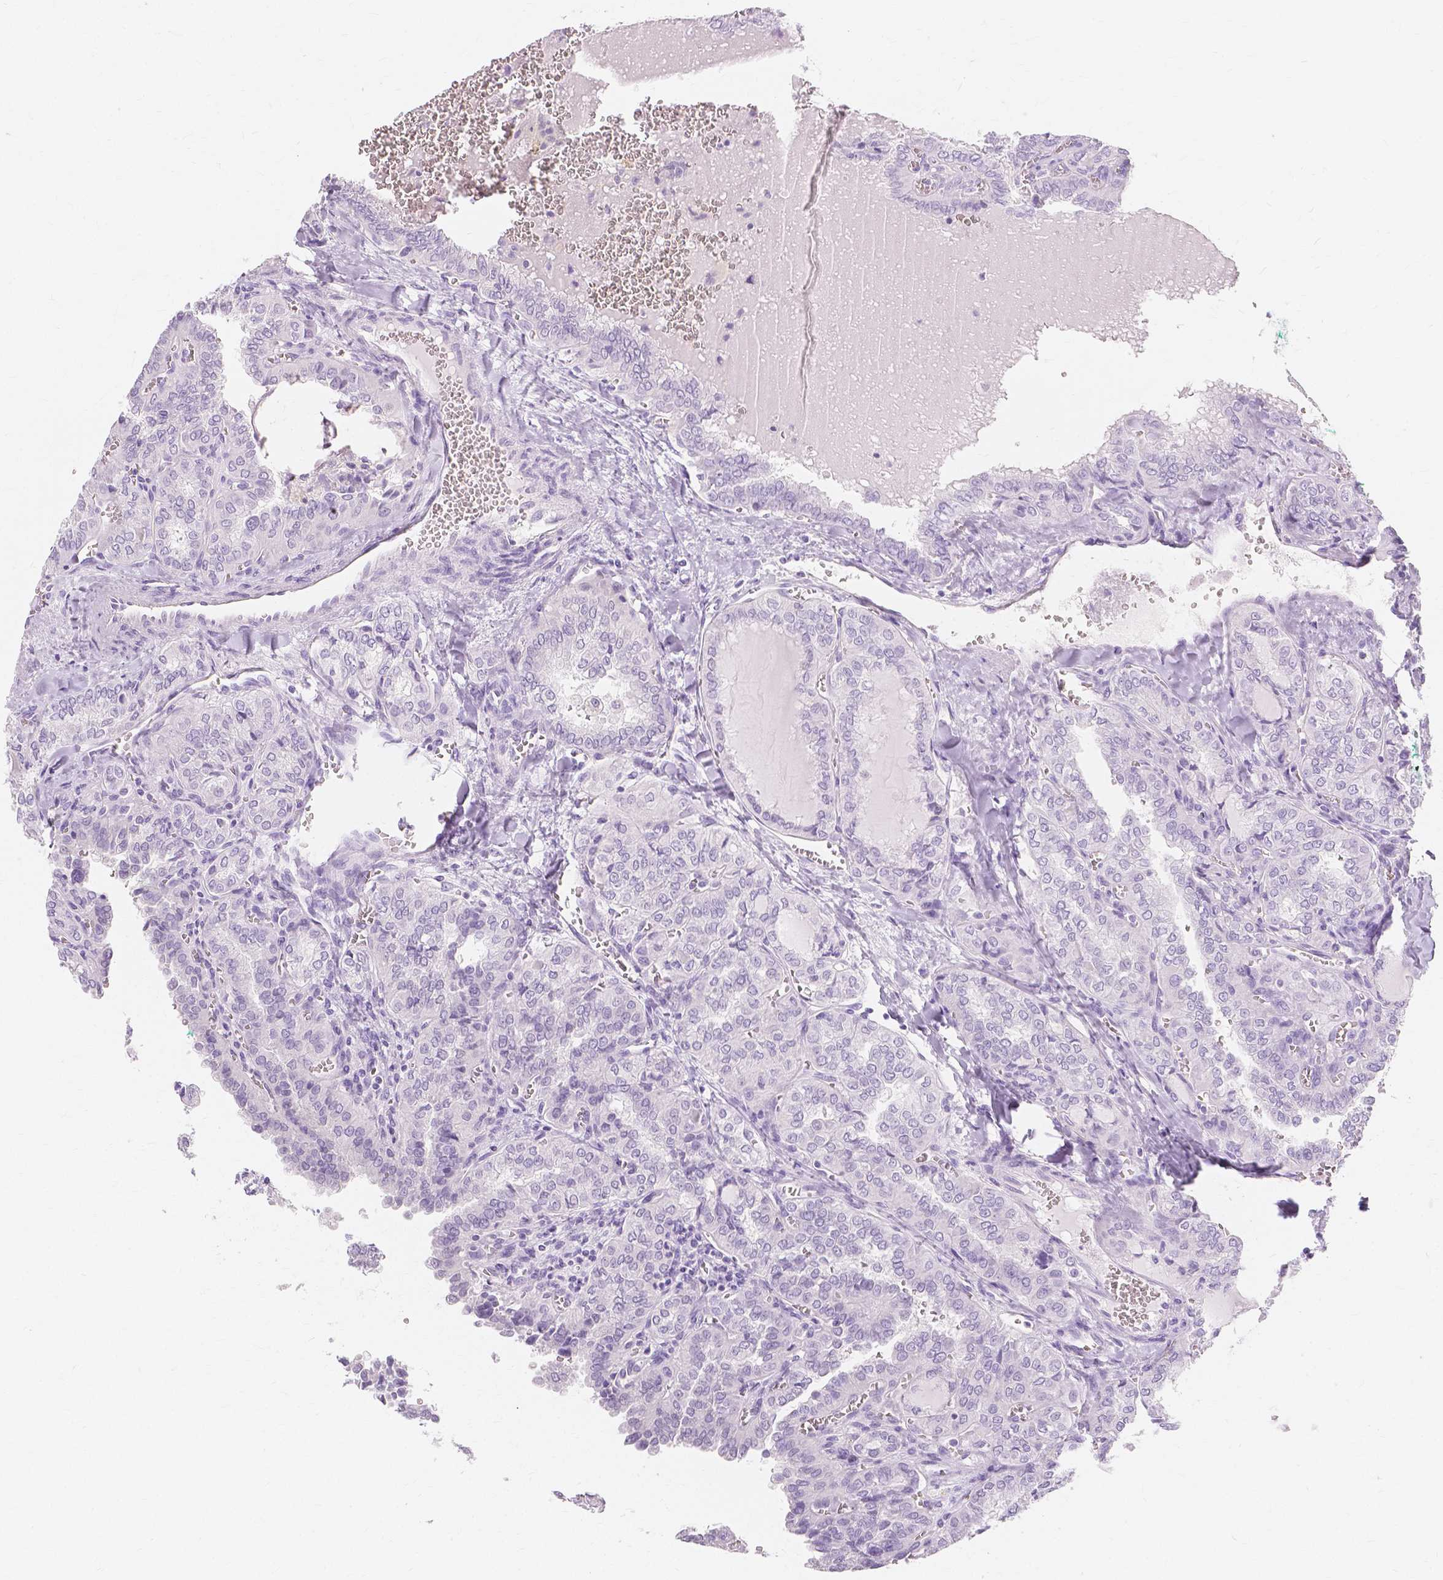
{"staining": {"intensity": "negative", "quantity": "none", "location": "none"}, "tissue": "thyroid cancer", "cell_type": "Tumor cells", "image_type": "cancer", "snomed": [{"axis": "morphology", "description": "Papillary adenocarcinoma, NOS"}, {"axis": "topography", "description": "Thyroid gland"}], "caption": "The immunohistochemistry (IHC) histopathology image has no significant staining in tumor cells of thyroid papillary adenocarcinoma tissue. (DAB (3,3'-diaminobenzidine) IHC, high magnification).", "gene": "MUC12", "patient": {"sex": "female", "age": 41}}